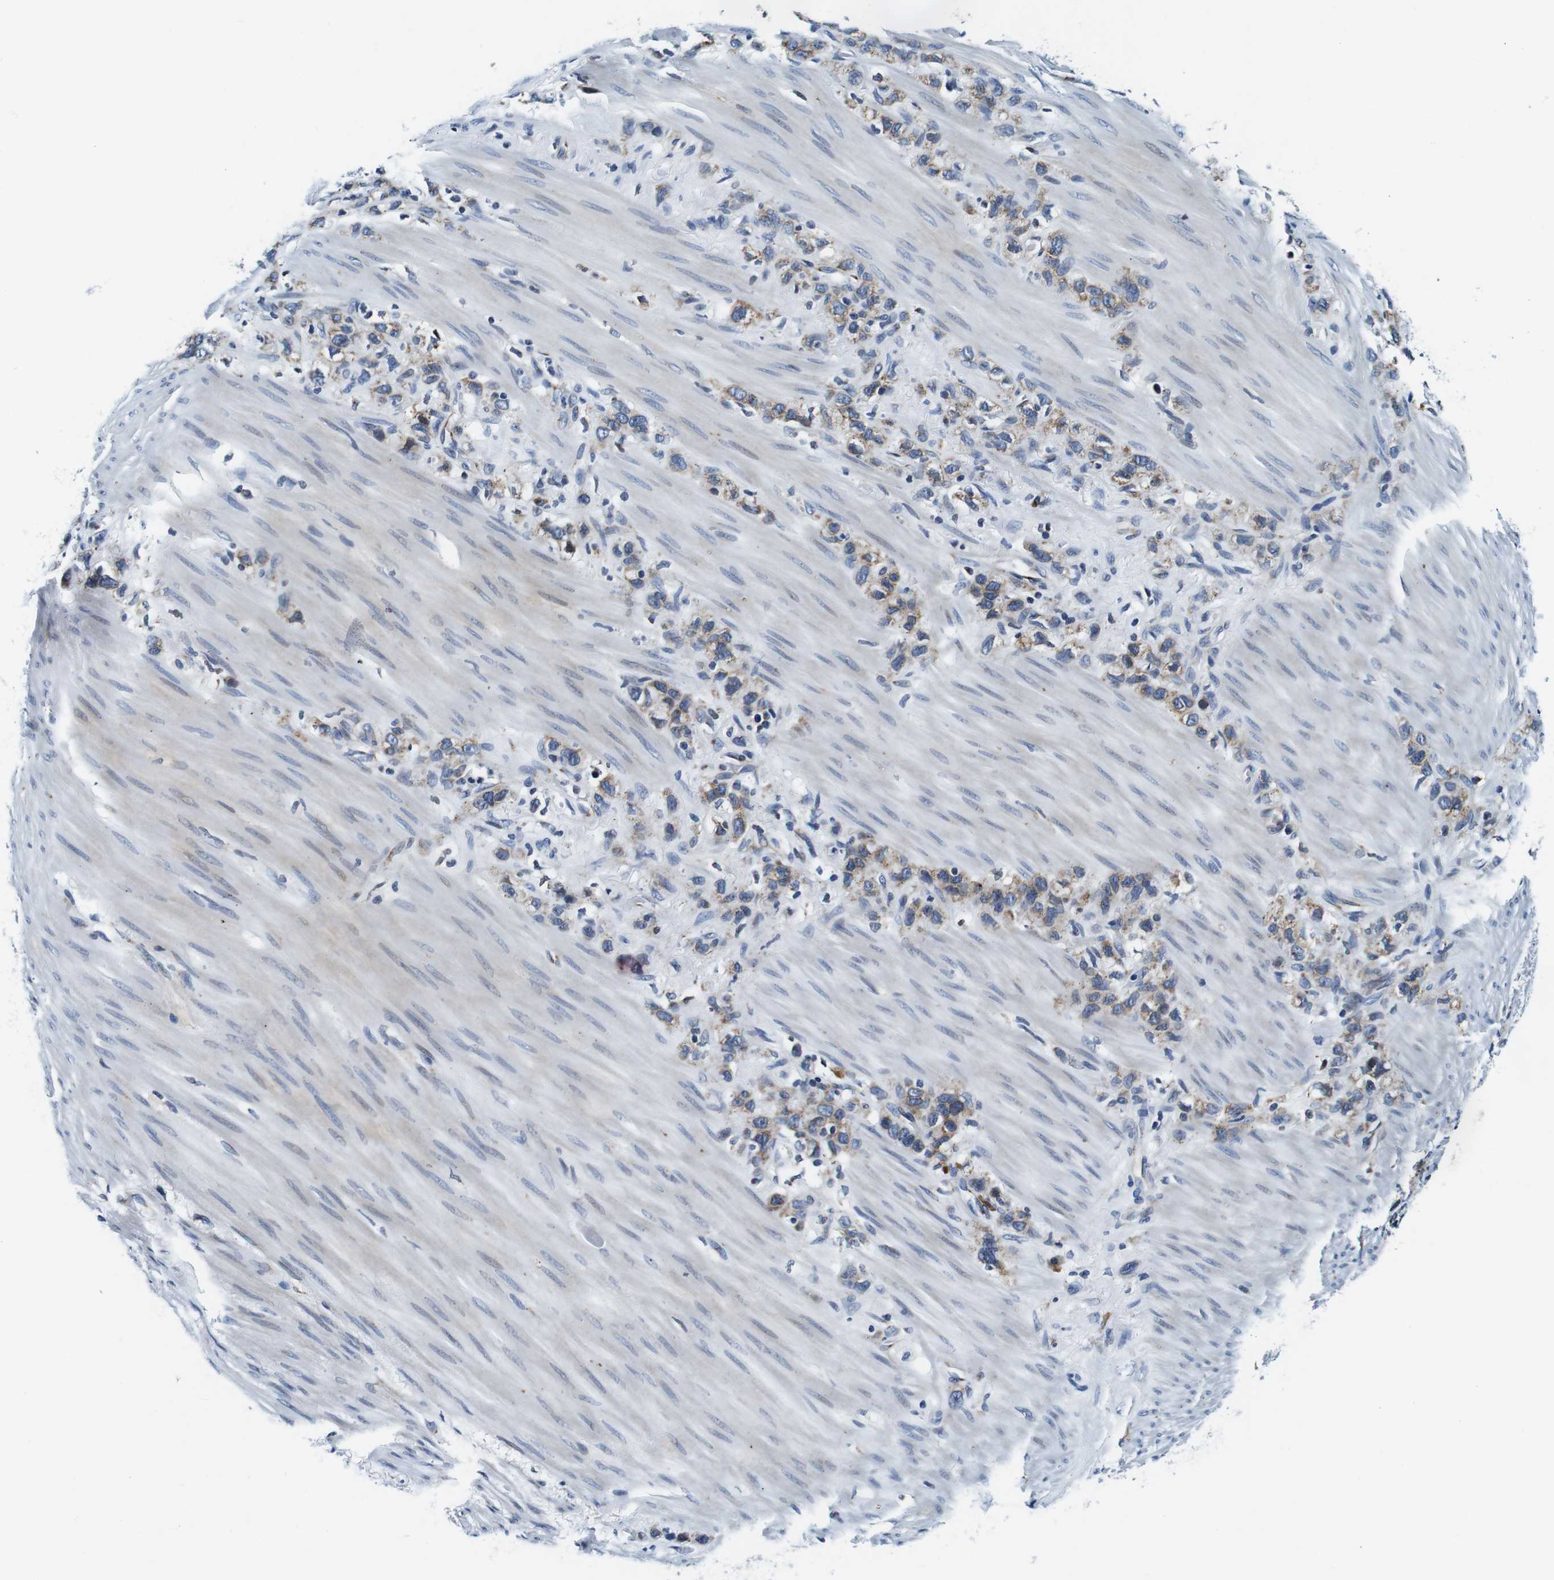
{"staining": {"intensity": "moderate", "quantity": ">75%", "location": "cytoplasmic/membranous"}, "tissue": "stomach cancer", "cell_type": "Tumor cells", "image_type": "cancer", "snomed": [{"axis": "morphology", "description": "Normal tissue, NOS"}, {"axis": "morphology", "description": "Adenocarcinoma, NOS"}, {"axis": "morphology", "description": "Adenocarcinoma, High grade"}, {"axis": "topography", "description": "Stomach, upper"}, {"axis": "topography", "description": "Stomach"}], "caption": "Human adenocarcinoma (stomach) stained with a brown dye exhibits moderate cytoplasmic/membranous positive positivity in about >75% of tumor cells.", "gene": "FAR2", "patient": {"sex": "female", "age": 65}}